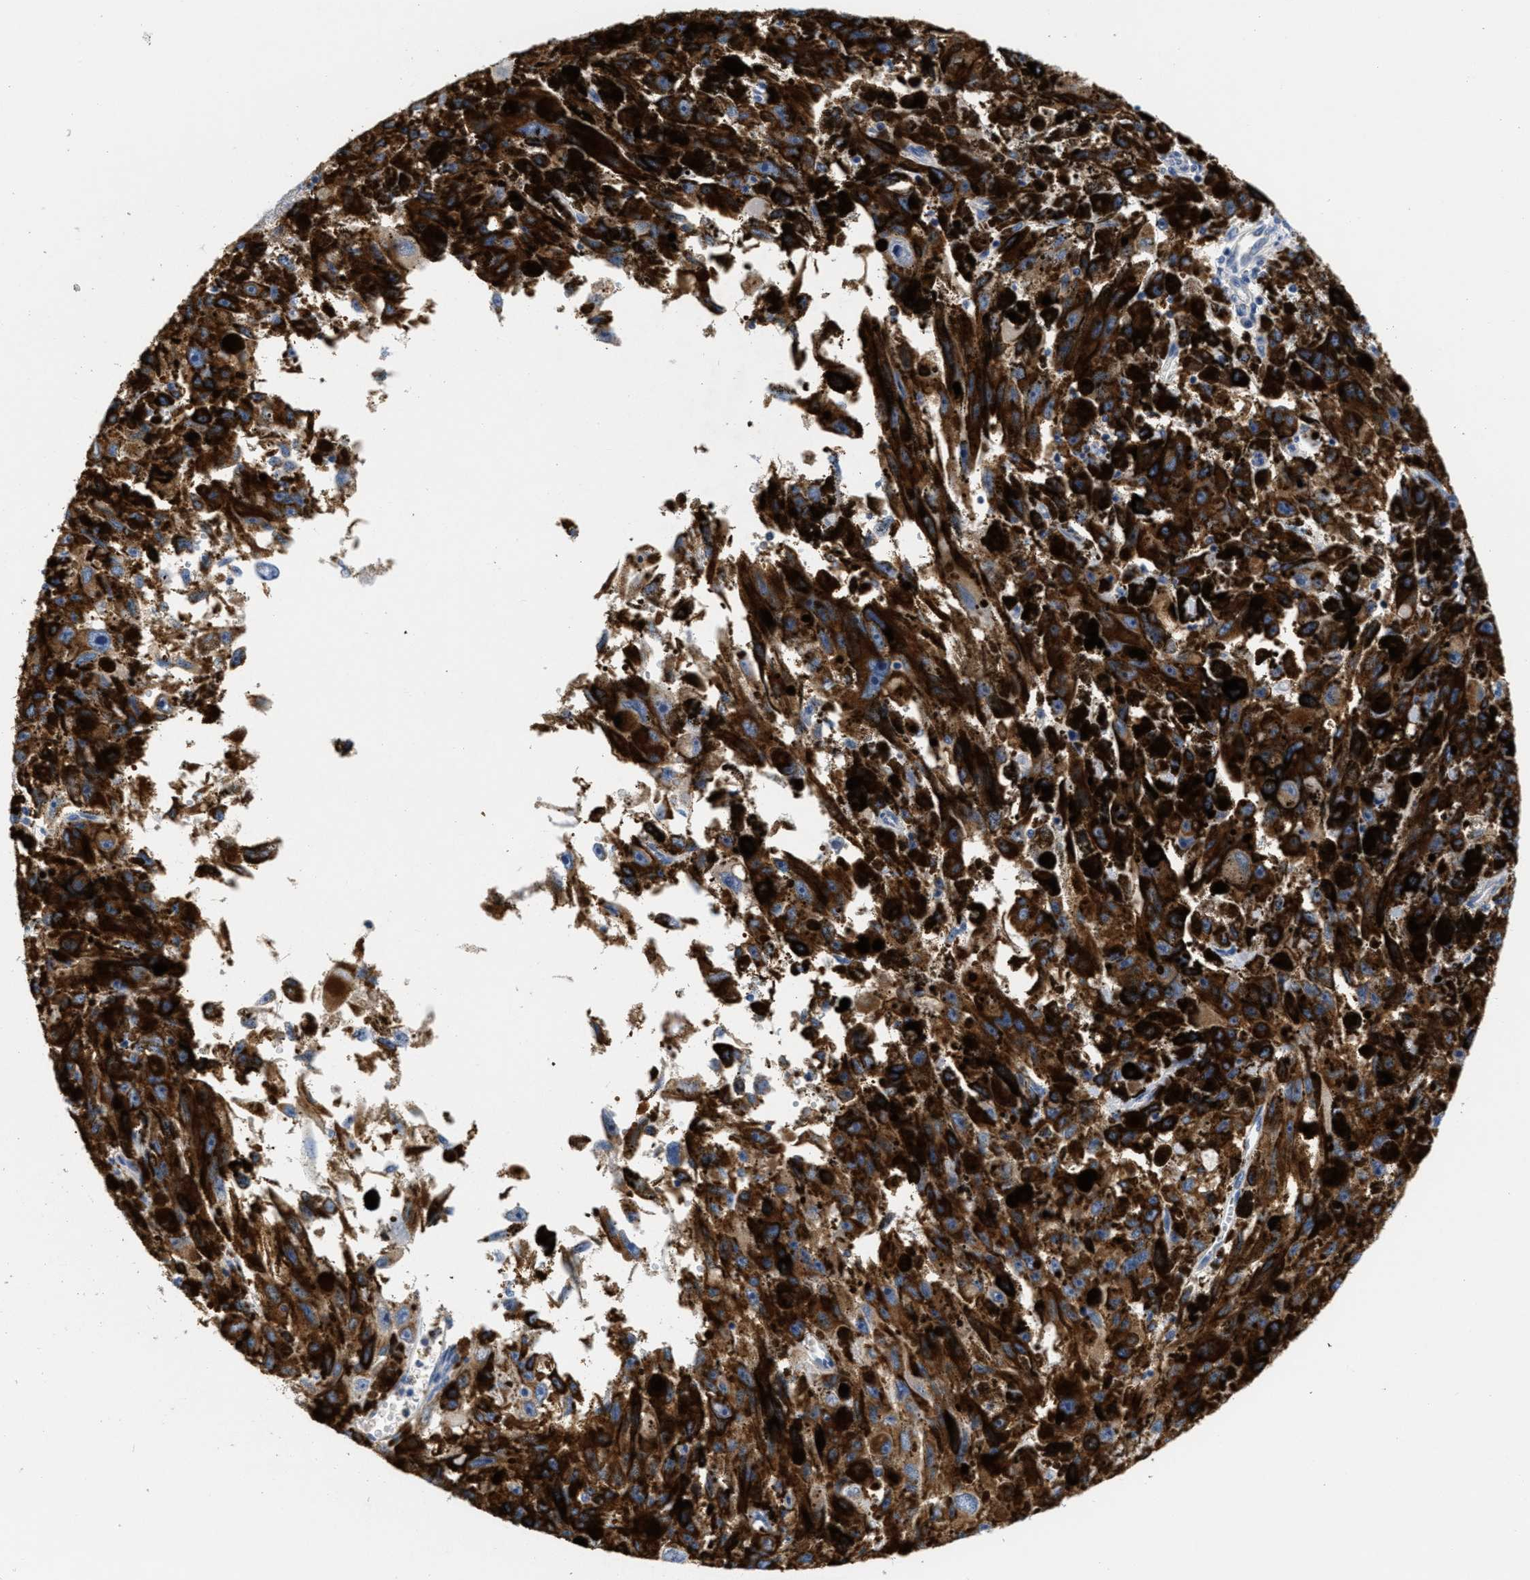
{"staining": {"intensity": "weak", "quantity": "25%-75%", "location": "cytoplasmic/membranous"}, "tissue": "melanoma", "cell_type": "Tumor cells", "image_type": "cancer", "snomed": [{"axis": "morphology", "description": "Malignant melanoma, NOS"}, {"axis": "topography", "description": "Skin"}], "caption": "The immunohistochemical stain highlights weak cytoplasmic/membranous expression in tumor cells of malignant melanoma tissue.", "gene": "KCNJ5", "patient": {"sex": "female", "age": 104}}